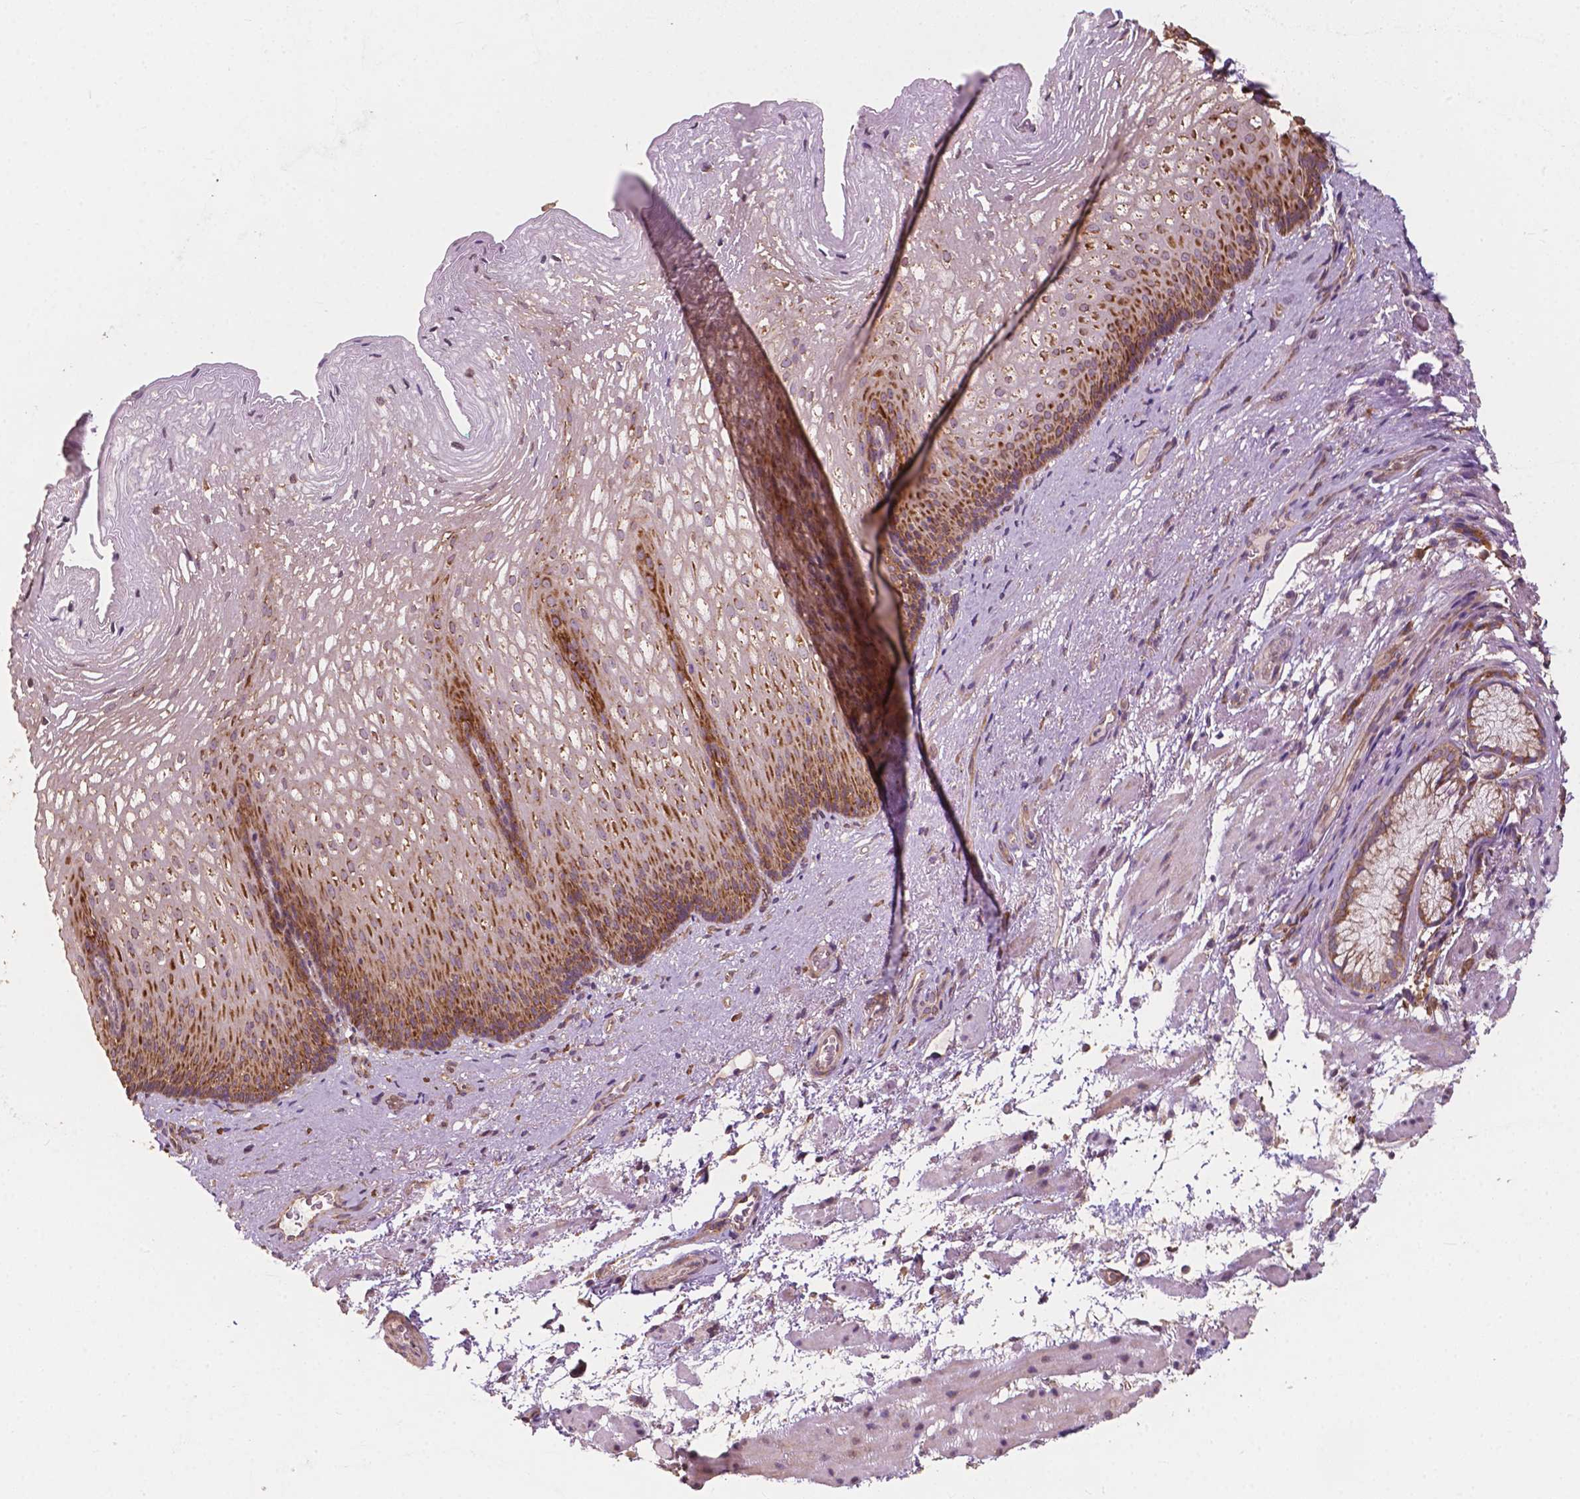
{"staining": {"intensity": "strong", "quantity": "25%-75%", "location": "cytoplasmic/membranous"}, "tissue": "esophagus", "cell_type": "Squamous epithelial cells", "image_type": "normal", "snomed": [{"axis": "morphology", "description": "Normal tissue, NOS"}, {"axis": "topography", "description": "Esophagus"}], "caption": "Strong cytoplasmic/membranous positivity for a protein is seen in about 25%-75% of squamous epithelial cells of unremarkable esophagus using immunohistochemistry (IHC).", "gene": "G3BP1", "patient": {"sex": "male", "age": 76}}